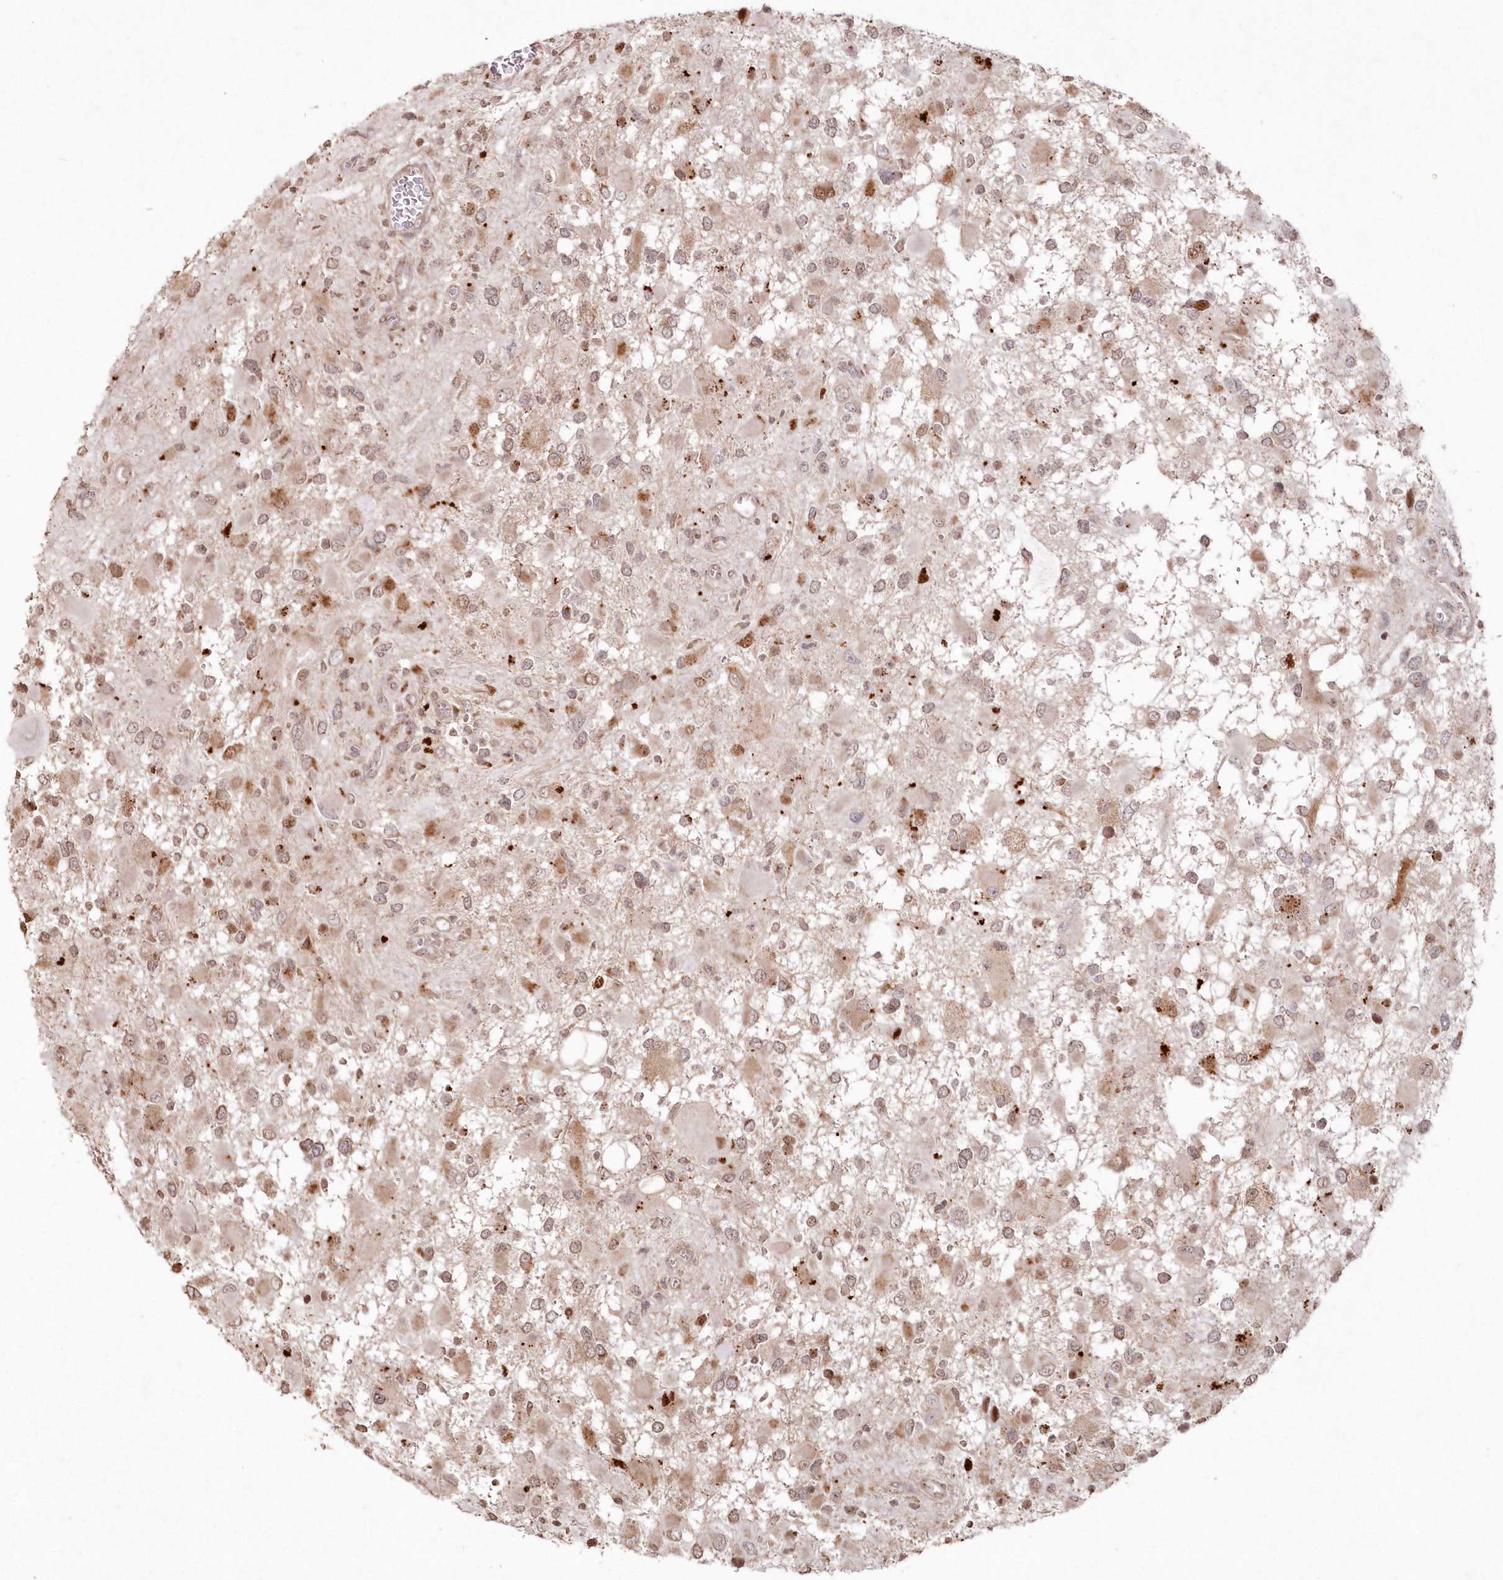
{"staining": {"intensity": "weak", "quantity": ">75%", "location": "cytoplasmic/membranous,nuclear"}, "tissue": "glioma", "cell_type": "Tumor cells", "image_type": "cancer", "snomed": [{"axis": "morphology", "description": "Glioma, malignant, High grade"}, {"axis": "topography", "description": "Brain"}], "caption": "Weak cytoplasmic/membranous and nuclear protein staining is seen in approximately >75% of tumor cells in glioma.", "gene": "ARSB", "patient": {"sex": "male", "age": 53}}